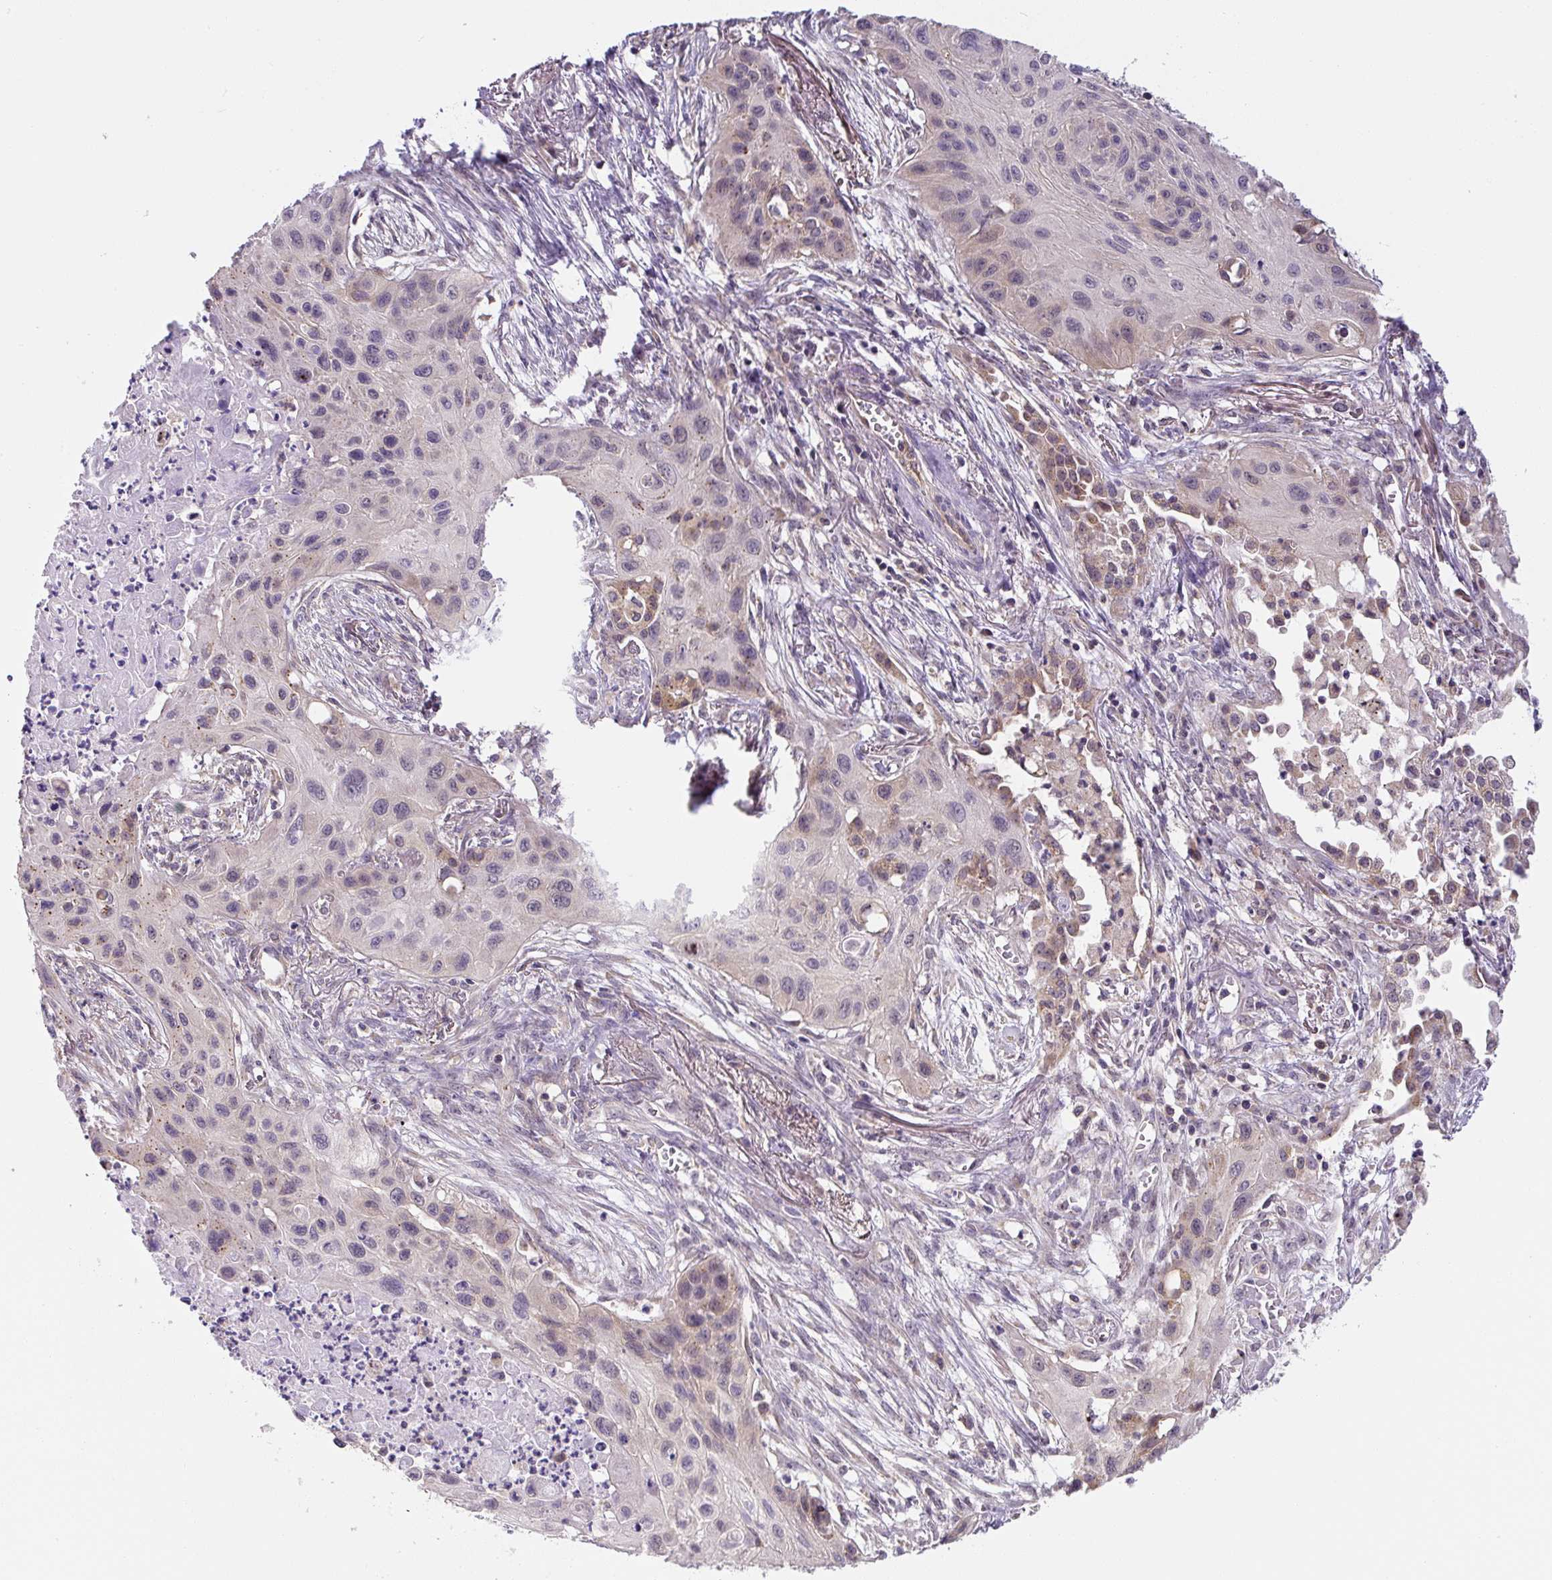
{"staining": {"intensity": "weak", "quantity": "<25%", "location": "cytoplasmic/membranous"}, "tissue": "lung cancer", "cell_type": "Tumor cells", "image_type": "cancer", "snomed": [{"axis": "morphology", "description": "Squamous cell carcinoma, NOS"}, {"axis": "topography", "description": "Lung"}], "caption": "This is an immunohistochemistry photomicrograph of lung cancer (squamous cell carcinoma). There is no staining in tumor cells.", "gene": "PLA2G4A", "patient": {"sex": "male", "age": 71}}